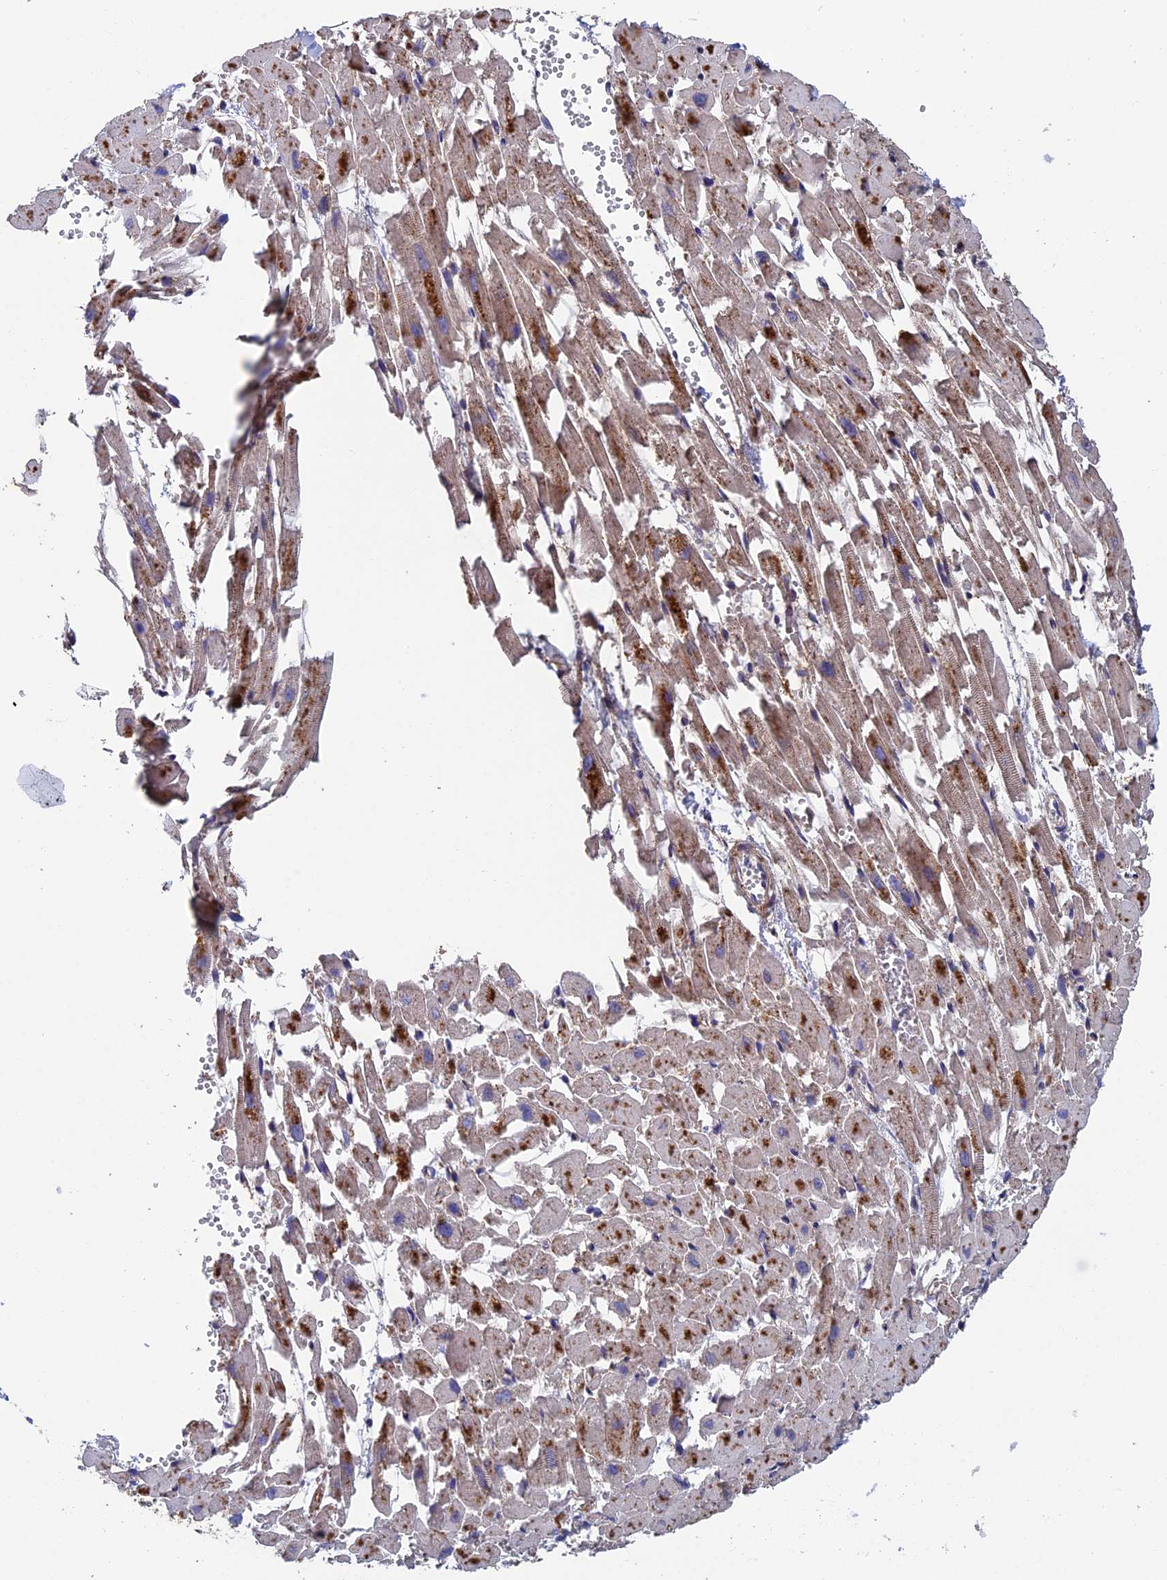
{"staining": {"intensity": "moderate", "quantity": "<25%", "location": "cytoplasmic/membranous"}, "tissue": "heart muscle", "cell_type": "Cardiomyocytes", "image_type": "normal", "snomed": [{"axis": "morphology", "description": "Normal tissue, NOS"}, {"axis": "topography", "description": "Heart"}], "caption": "Immunohistochemistry (IHC) of normal human heart muscle exhibits low levels of moderate cytoplasmic/membranous positivity in about <25% of cardiomyocytes. (Stains: DAB in brown, nuclei in blue, Microscopy: brightfield microscopy at high magnification).", "gene": "LCMT1", "patient": {"sex": "female", "age": 64}}